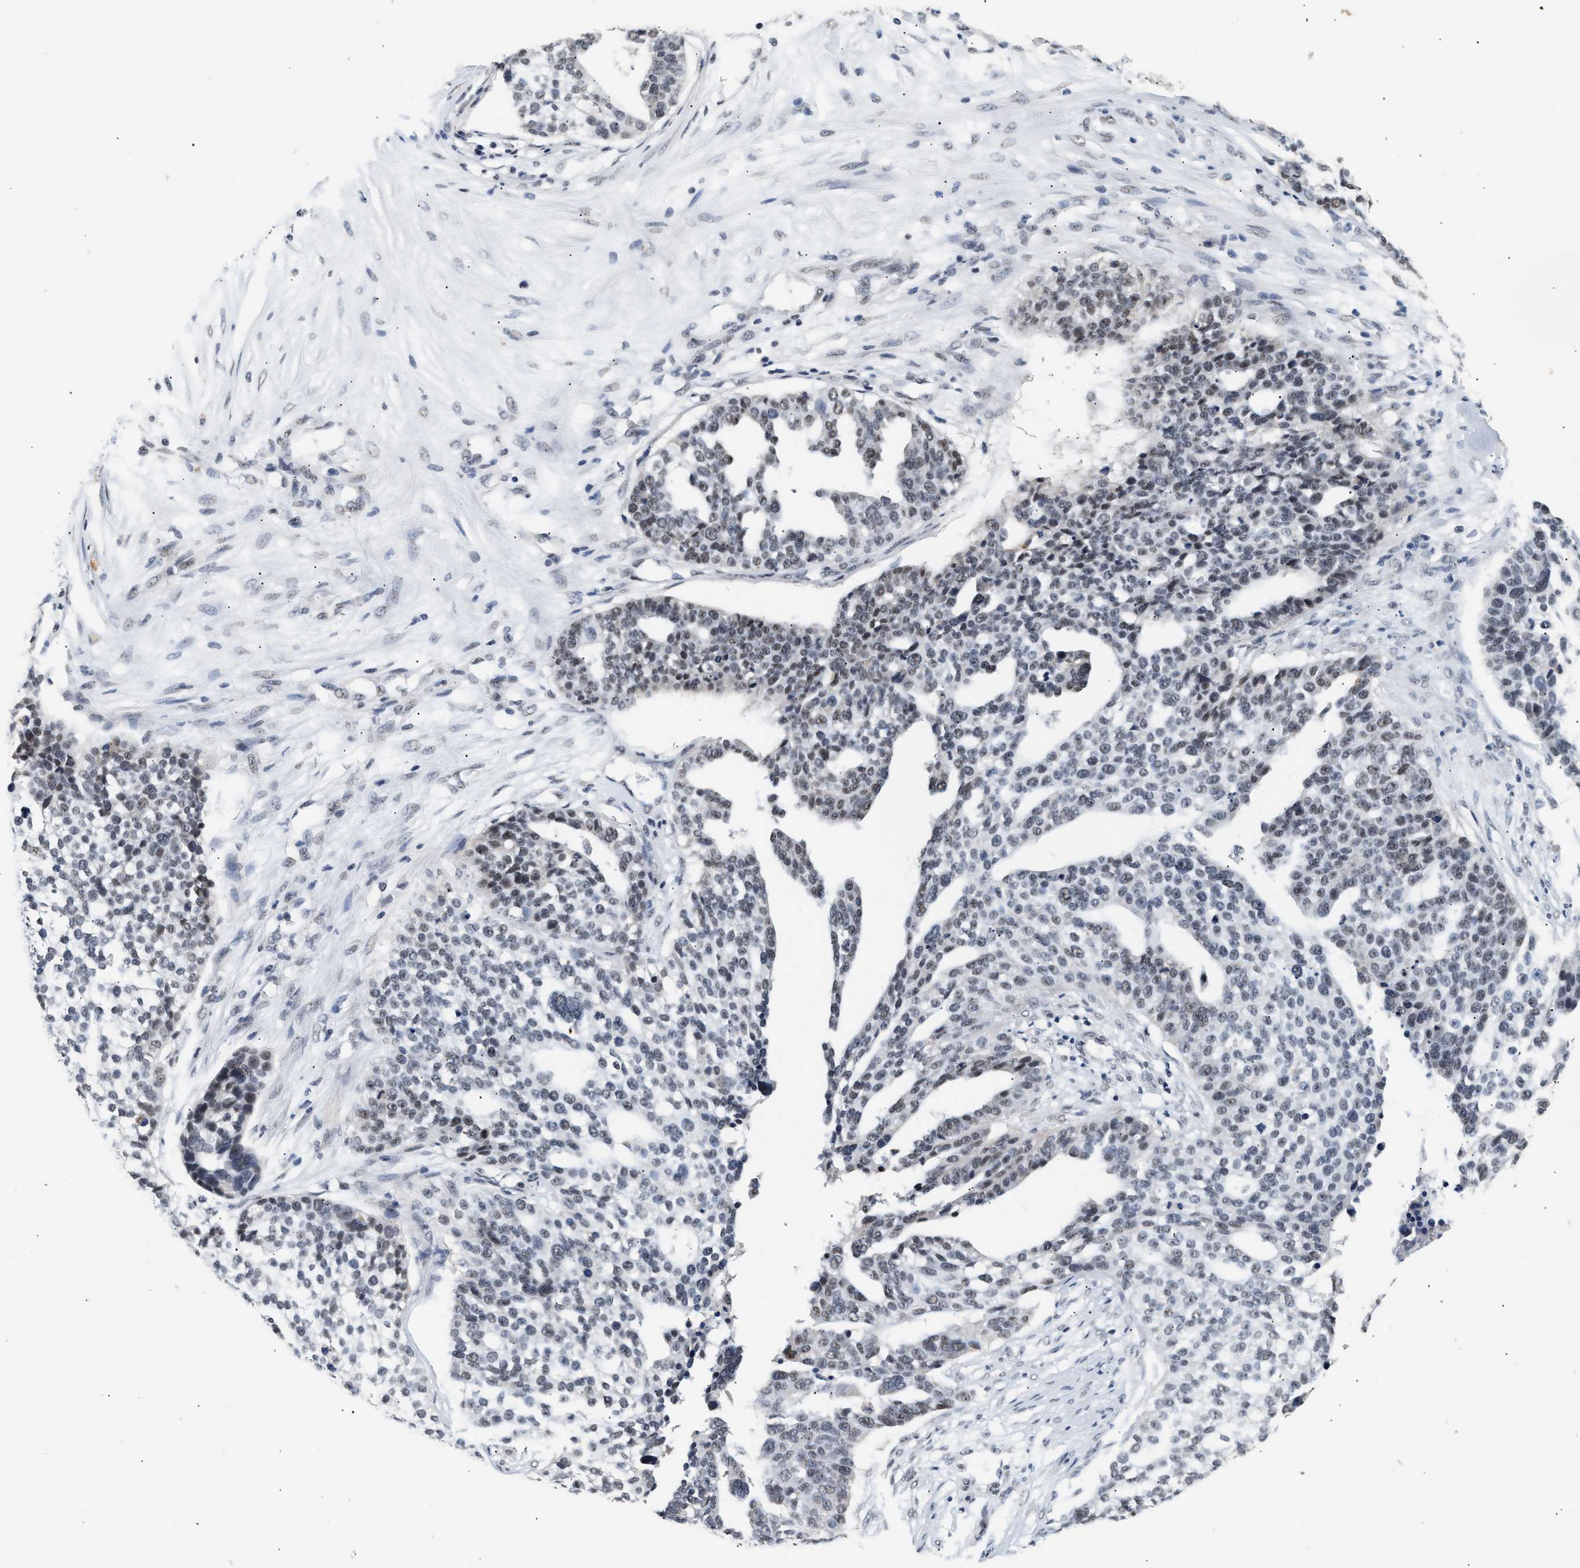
{"staining": {"intensity": "weak", "quantity": "<25%", "location": "nuclear"}, "tissue": "ovarian cancer", "cell_type": "Tumor cells", "image_type": "cancer", "snomed": [{"axis": "morphology", "description": "Cystadenocarcinoma, serous, NOS"}, {"axis": "topography", "description": "Ovary"}], "caption": "Immunohistochemical staining of human serous cystadenocarcinoma (ovarian) displays no significant expression in tumor cells.", "gene": "THOC1", "patient": {"sex": "female", "age": 59}}